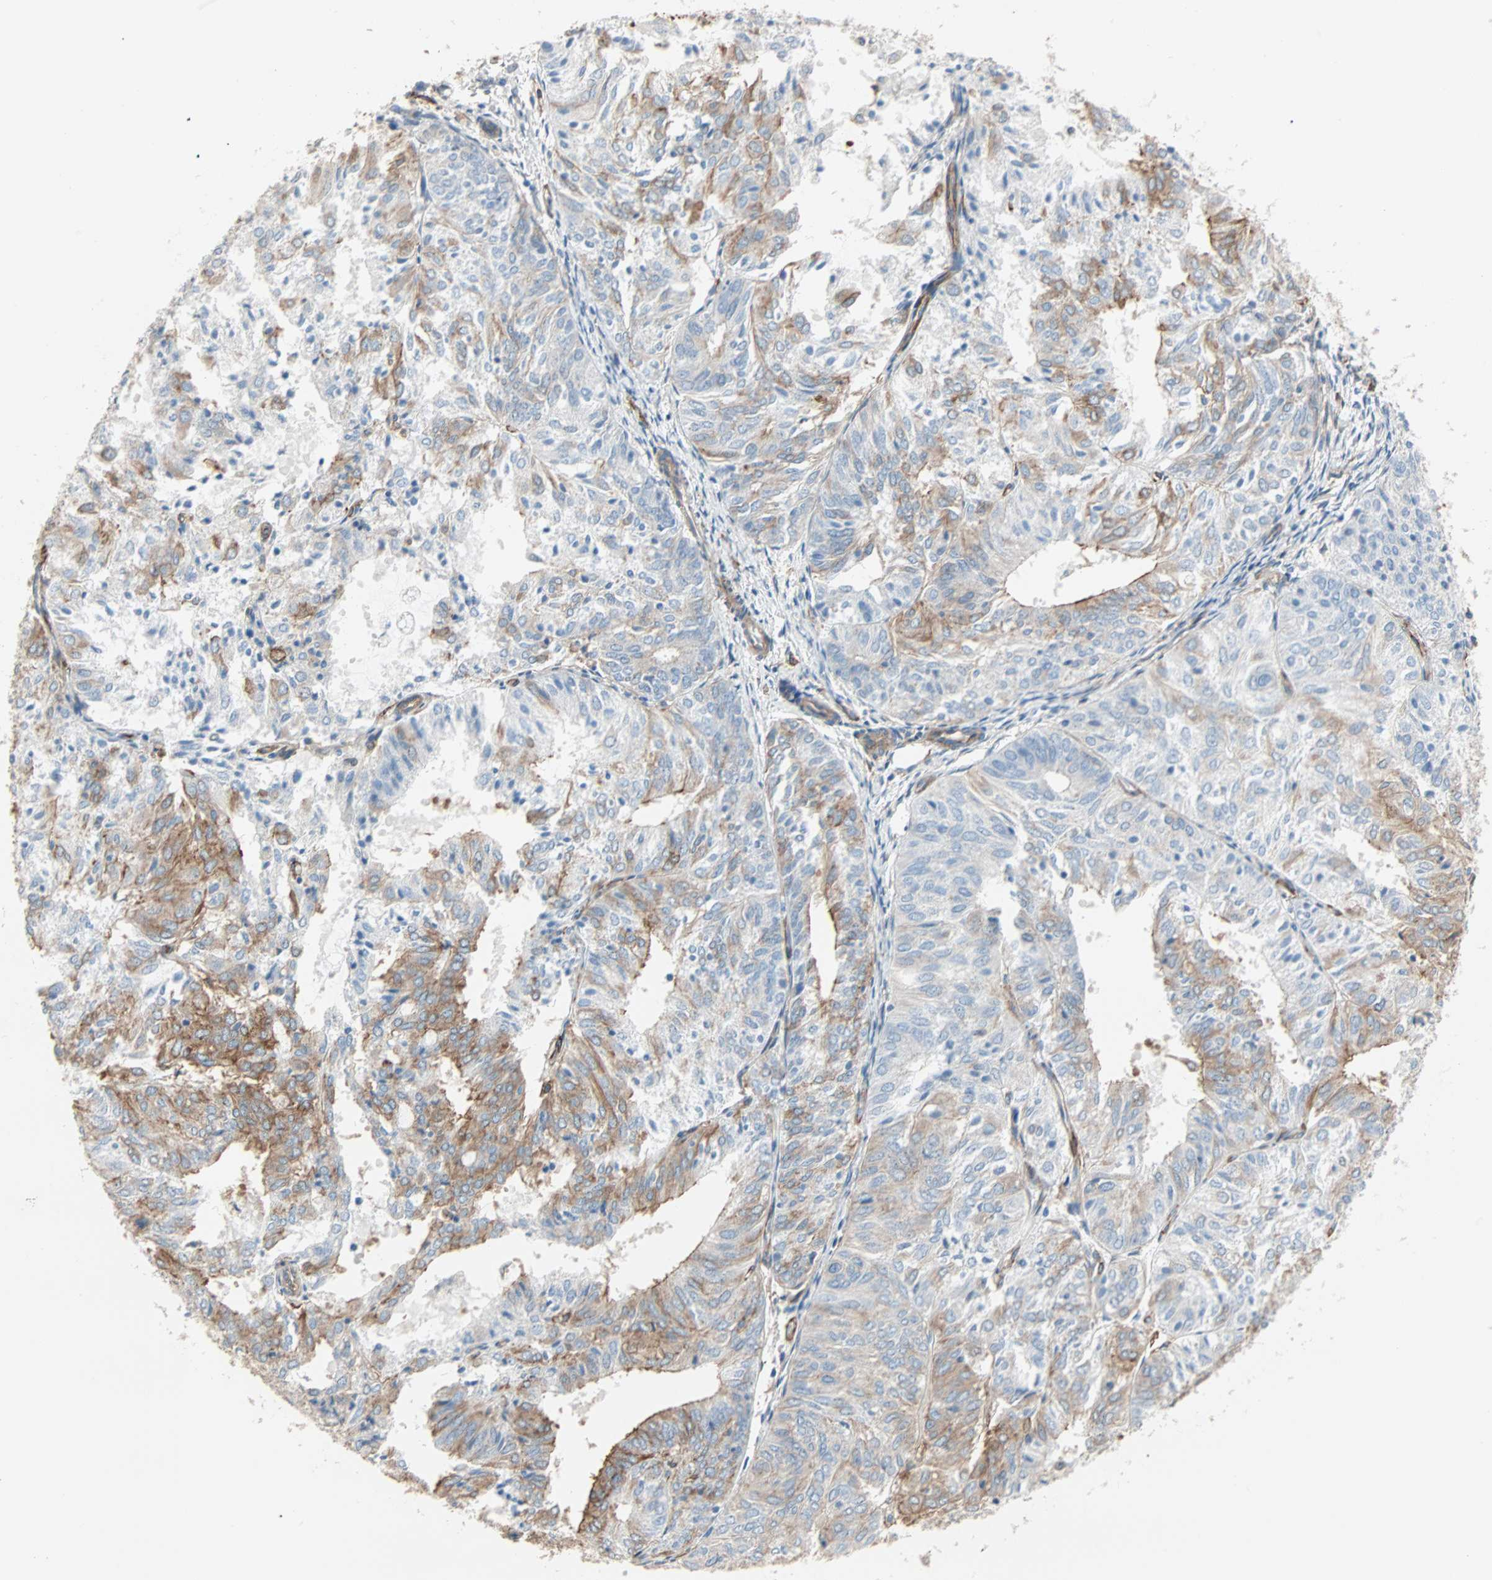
{"staining": {"intensity": "moderate", "quantity": "25%-75%", "location": "cytoplasmic/membranous"}, "tissue": "endometrial cancer", "cell_type": "Tumor cells", "image_type": "cancer", "snomed": [{"axis": "morphology", "description": "Adenocarcinoma, NOS"}, {"axis": "topography", "description": "Uterus"}], "caption": "Immunohistochemistry (IHC) micrograph of endometrial cancer stained for a protein (brown), which reveals medium levels of moderate cytoplasmic/membranous expression in about 25%-75% of tumor cells.", "gene": "EPB41L2", "patient": {"sex": "female", "age": 60}}